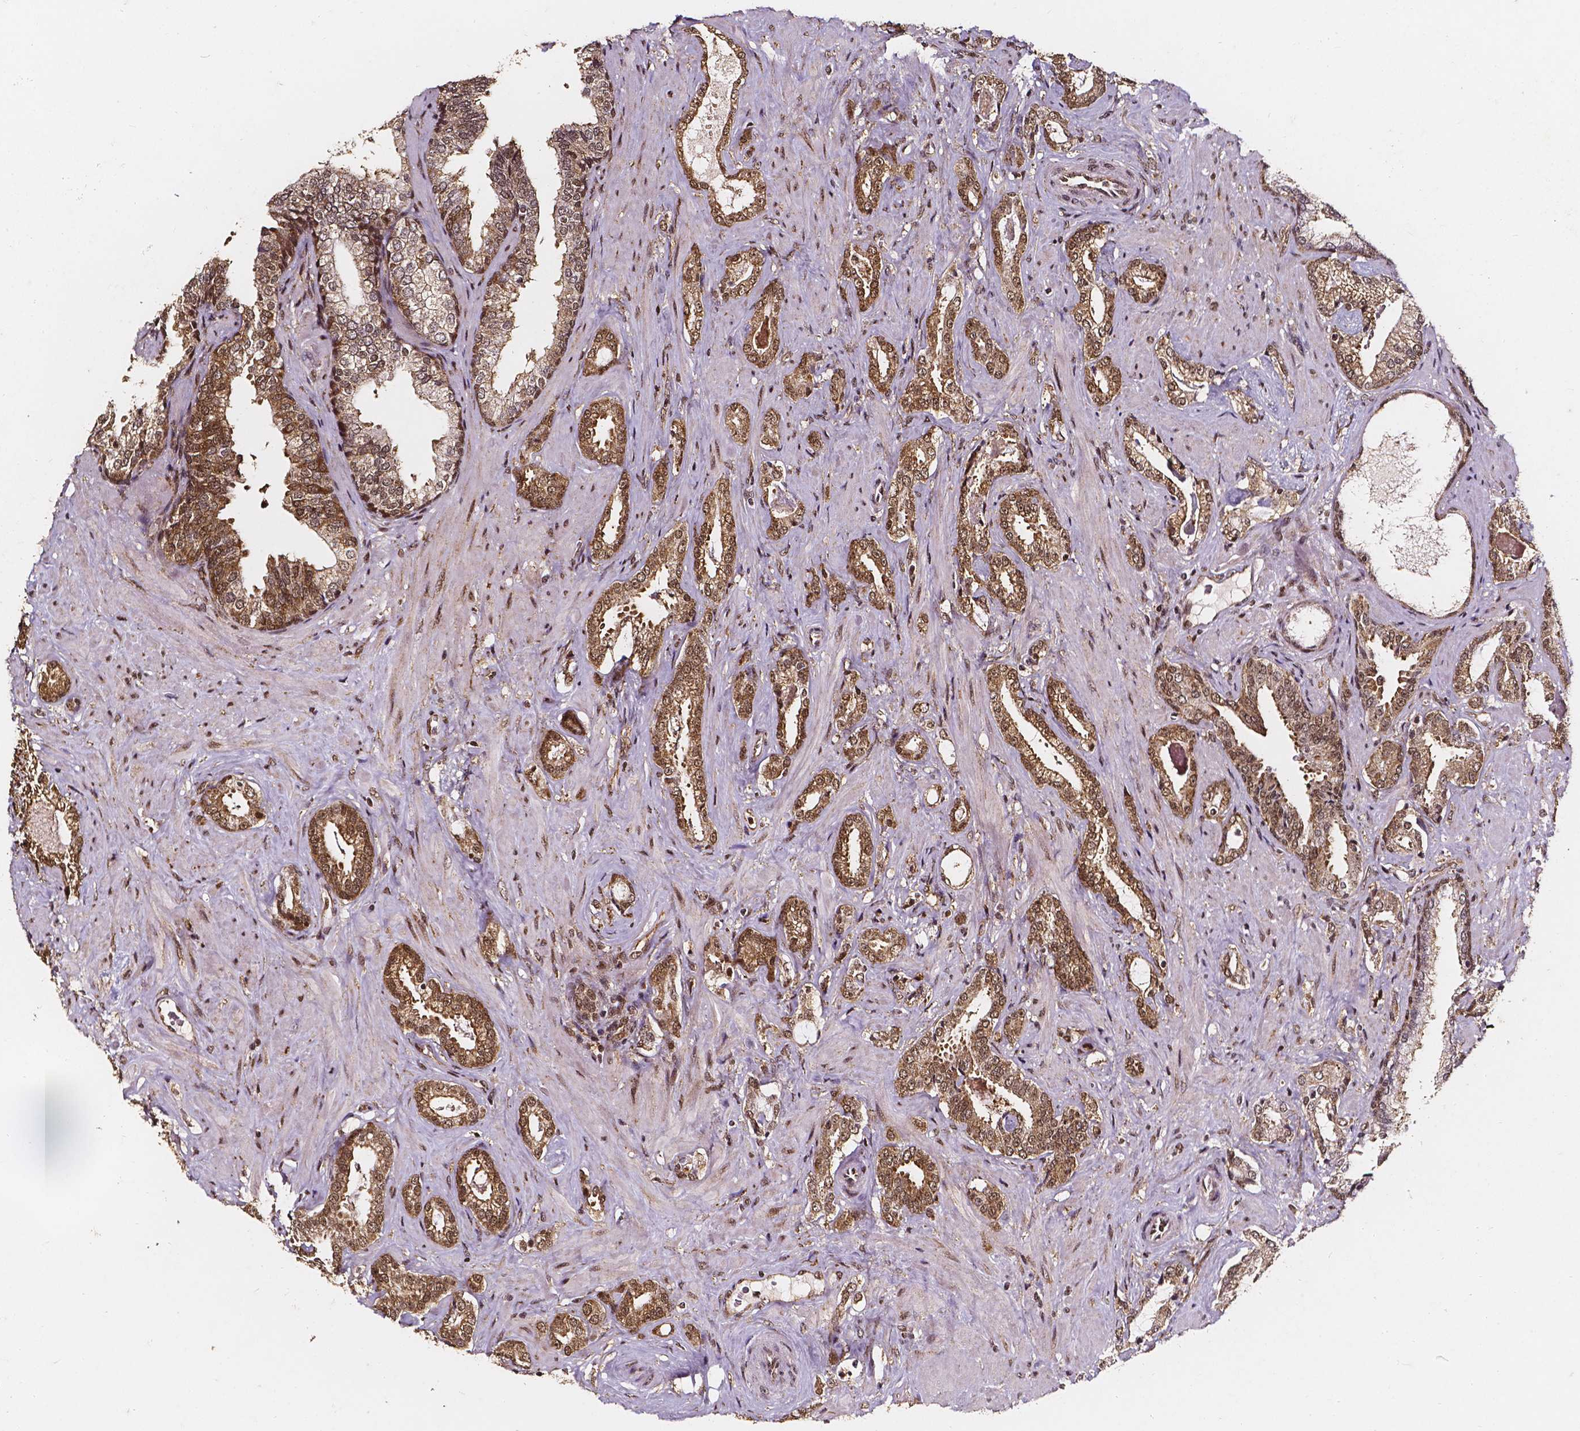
{"staining": {"intensity": "moderate", "quantity": ">75%", "location": "cytoplasmic/membranous,nuclear"}, "tissue": "prostate cancer", "cell_type": "Tumor cells", "image_type": "cancer", "snomed": [{"axis": "morphology", "description": "Adenocarcinoma, Low grade"}, {"axis": "topography", "description": "Prostate"}], "caption": "Immunohistochemistry (IHC) of human prostate cancer exhibits medium levels of moderate cytoplasmic/membranous and nuclear positivity in approximately >75% of tumor cells.", "gene": "SMN1", "patient": {"sex": "male", "age": 61}}